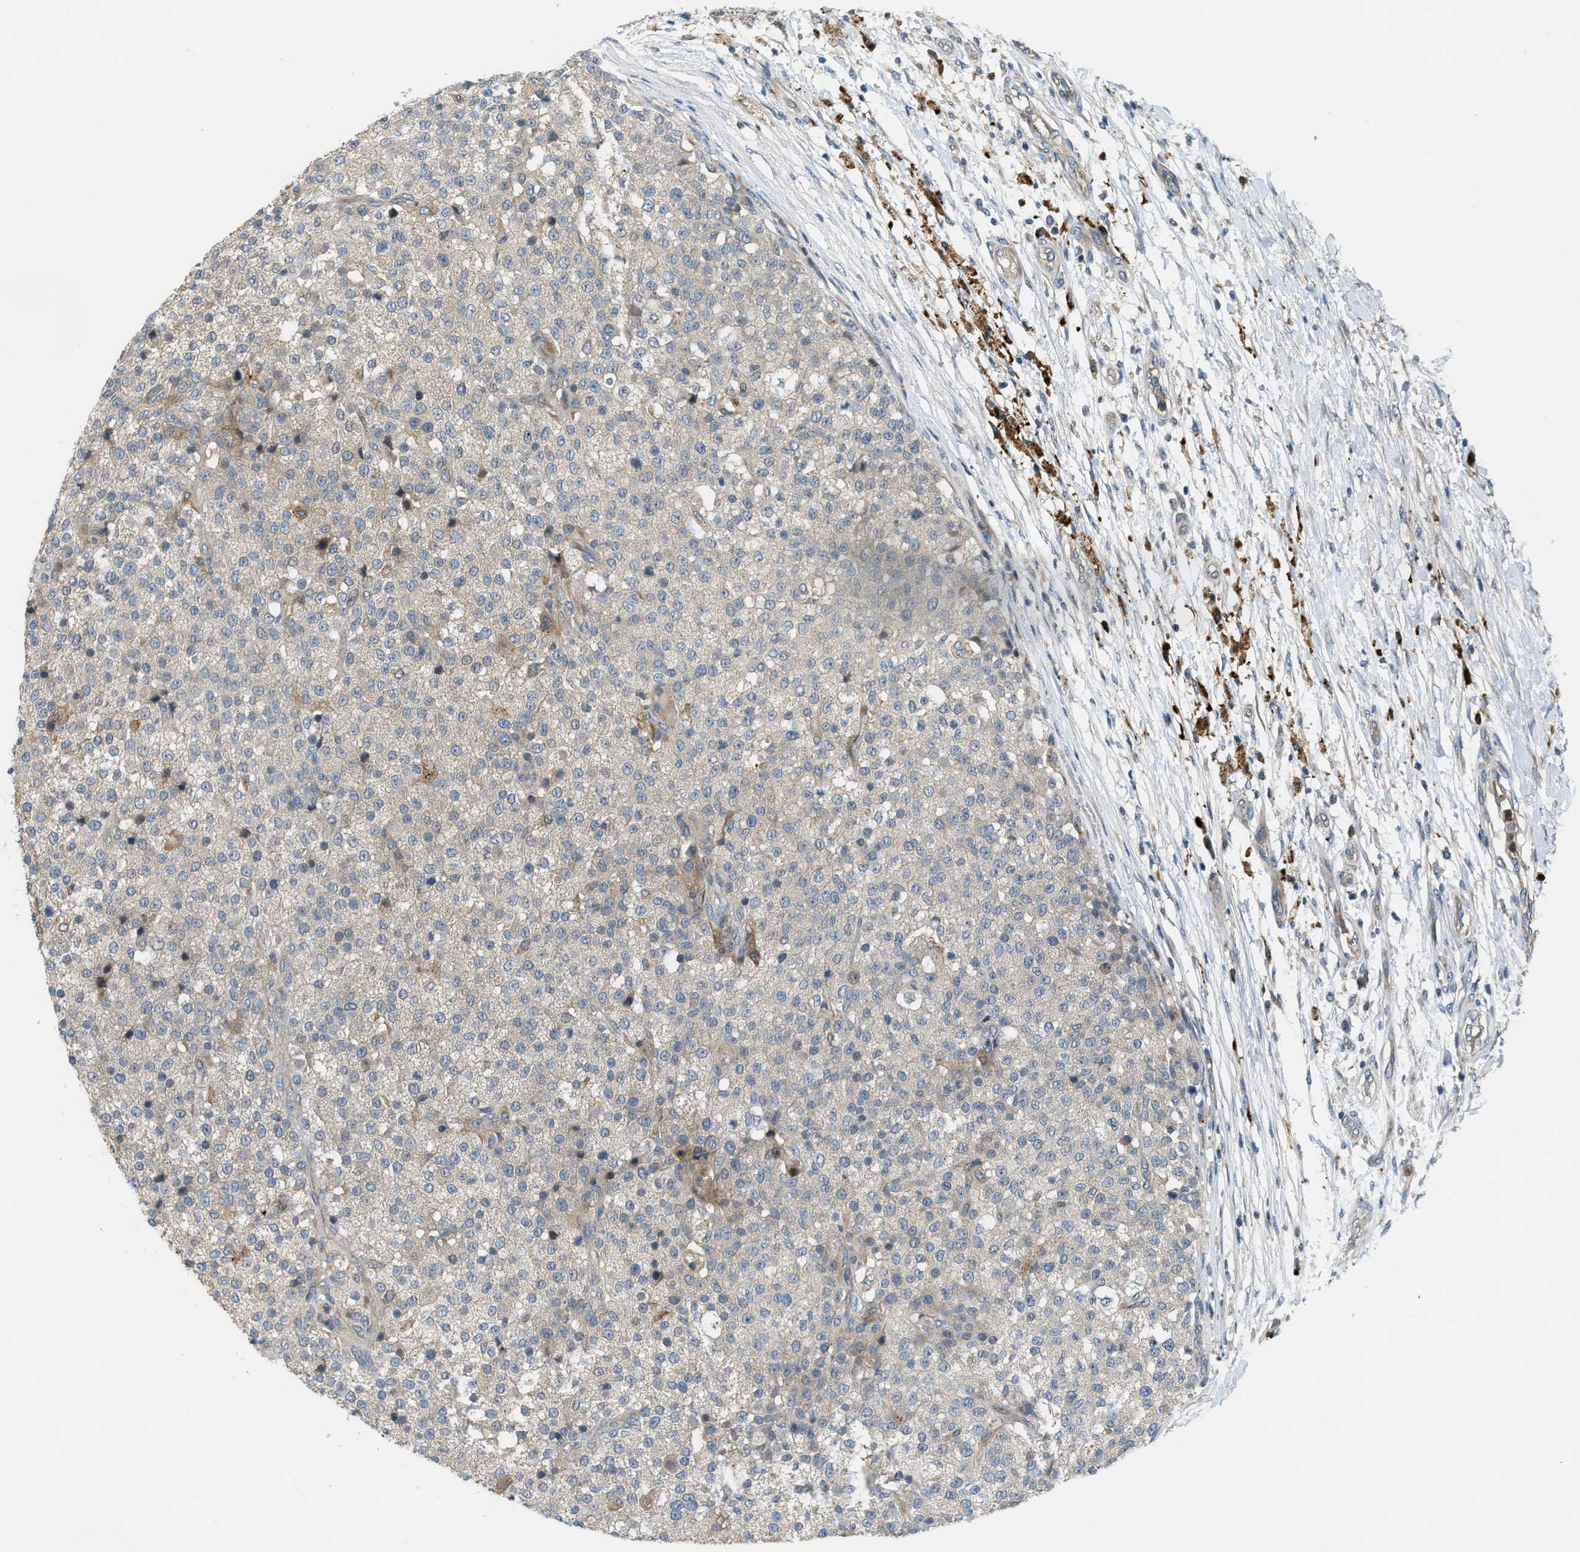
{"staining": {"intensity": "weak", "quantity": ">75%", "location": "cytoplasmic/membranous"}, "tissue": "testis cancer", "cell_type": "Tumor cells", "image_type": "cancer", "snomed": [{"axis": "morphology", "description": "Seminoma, NOS"}, {"axis": "topography", "description": "Testis"}], "caption": "IHC staining of testis seminoma, which shows low levels of weak cytoplasmic/membranous positivity in approximately >75% of tumor cells indicating weak cytoplasmic/membranous protein staining. The staining was performed using DAB (3,3'-diaminobenzidine) (brown) for protein detection and nuclei were counterstained in hematoxylin (blue).", "gene": "ADCY6", "patient": {"sex": "male", "age": 59}}